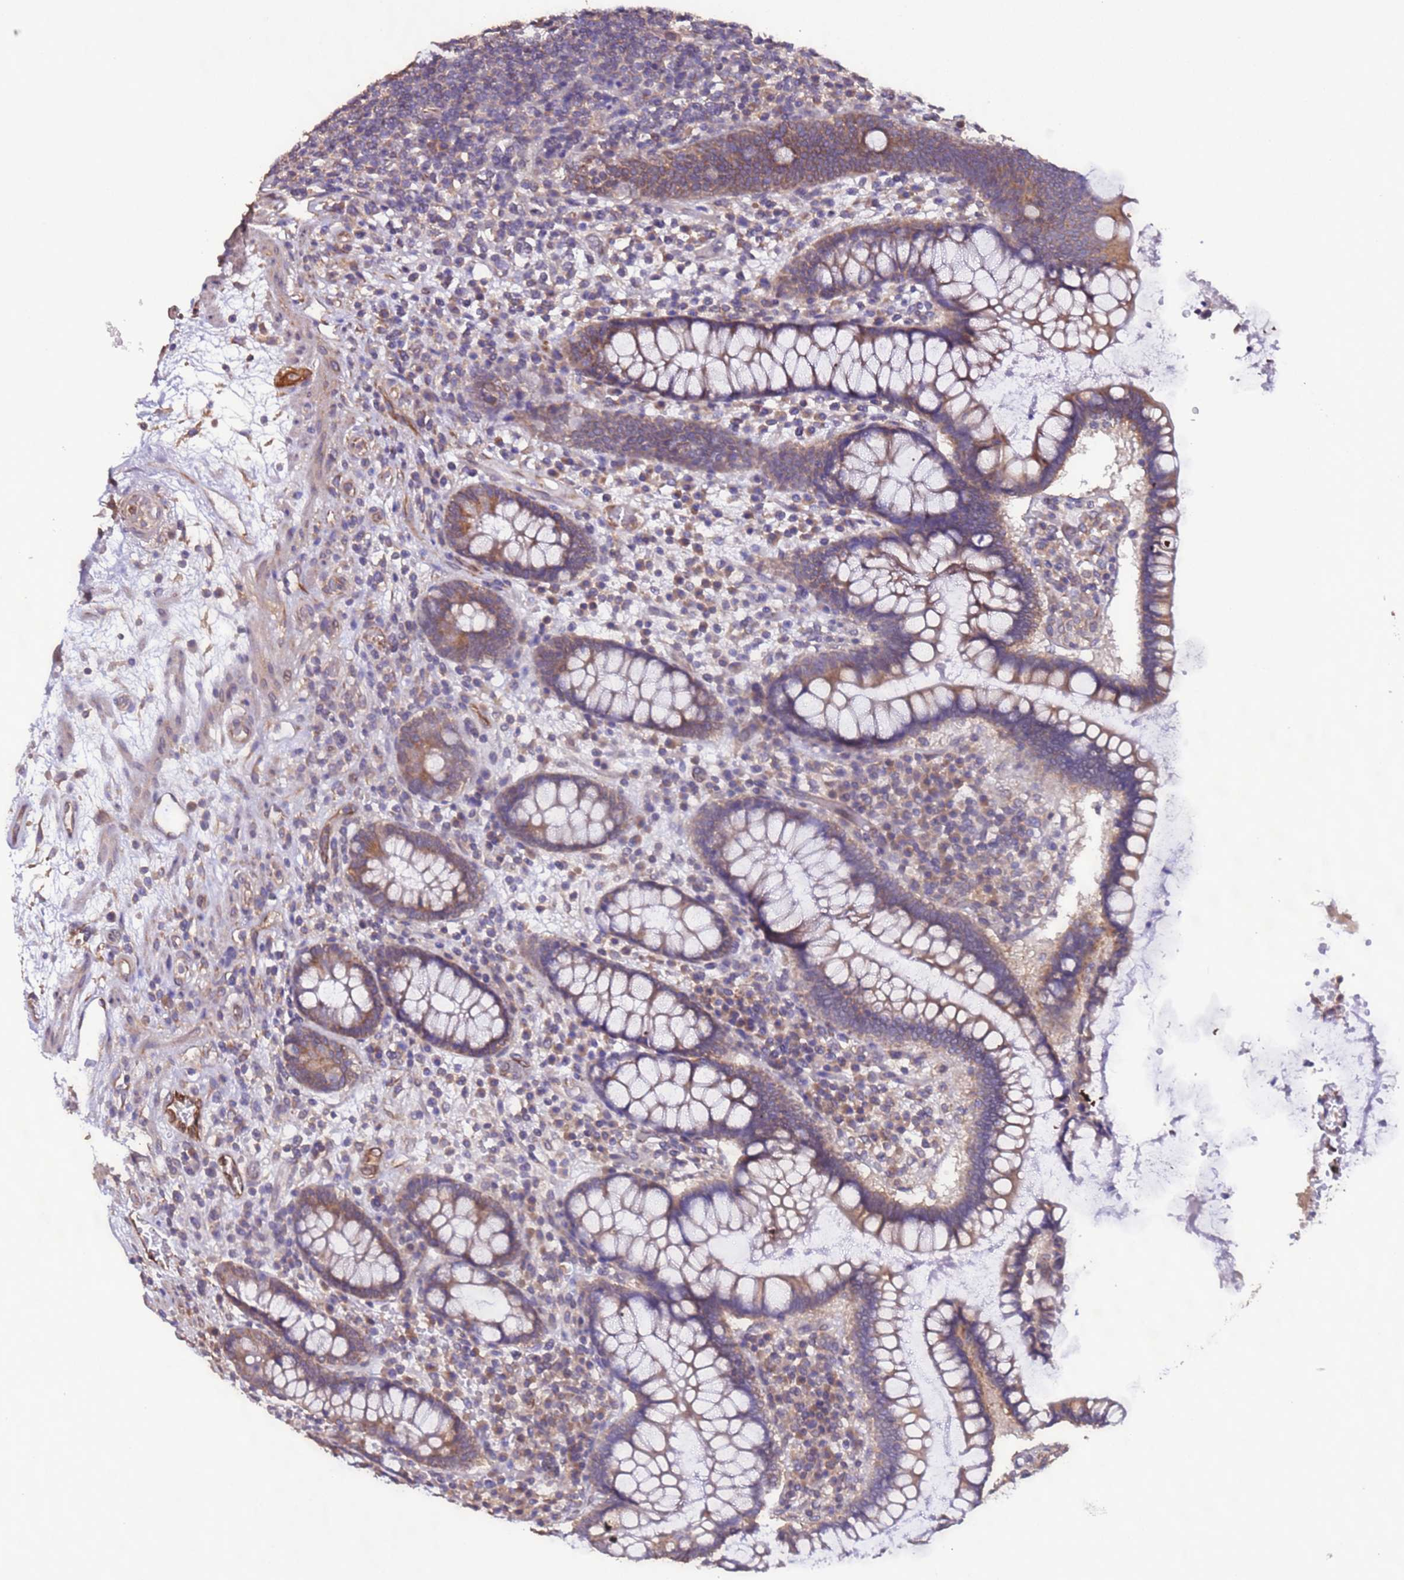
{"staining": {"intensity": "strong", "quantity": ">75%", "location": "cytoplasmic/membranous"}, "tissue": "colon", "cell_type": "Endothelial cells", "image_type": "normal", "snomed": [{"axis": "morphology", "description": "Normal tissue, NOS"}, {"axis": "topography", "description": "Colon"}], "caption": "Colon stained with immunohistochemistry exhibits strong cytoplasmic/membranous positivity in approximately >75% of endothelial cells.", "gene": "SLC41A3", "patient": {"sex": "female", "age": 79}}